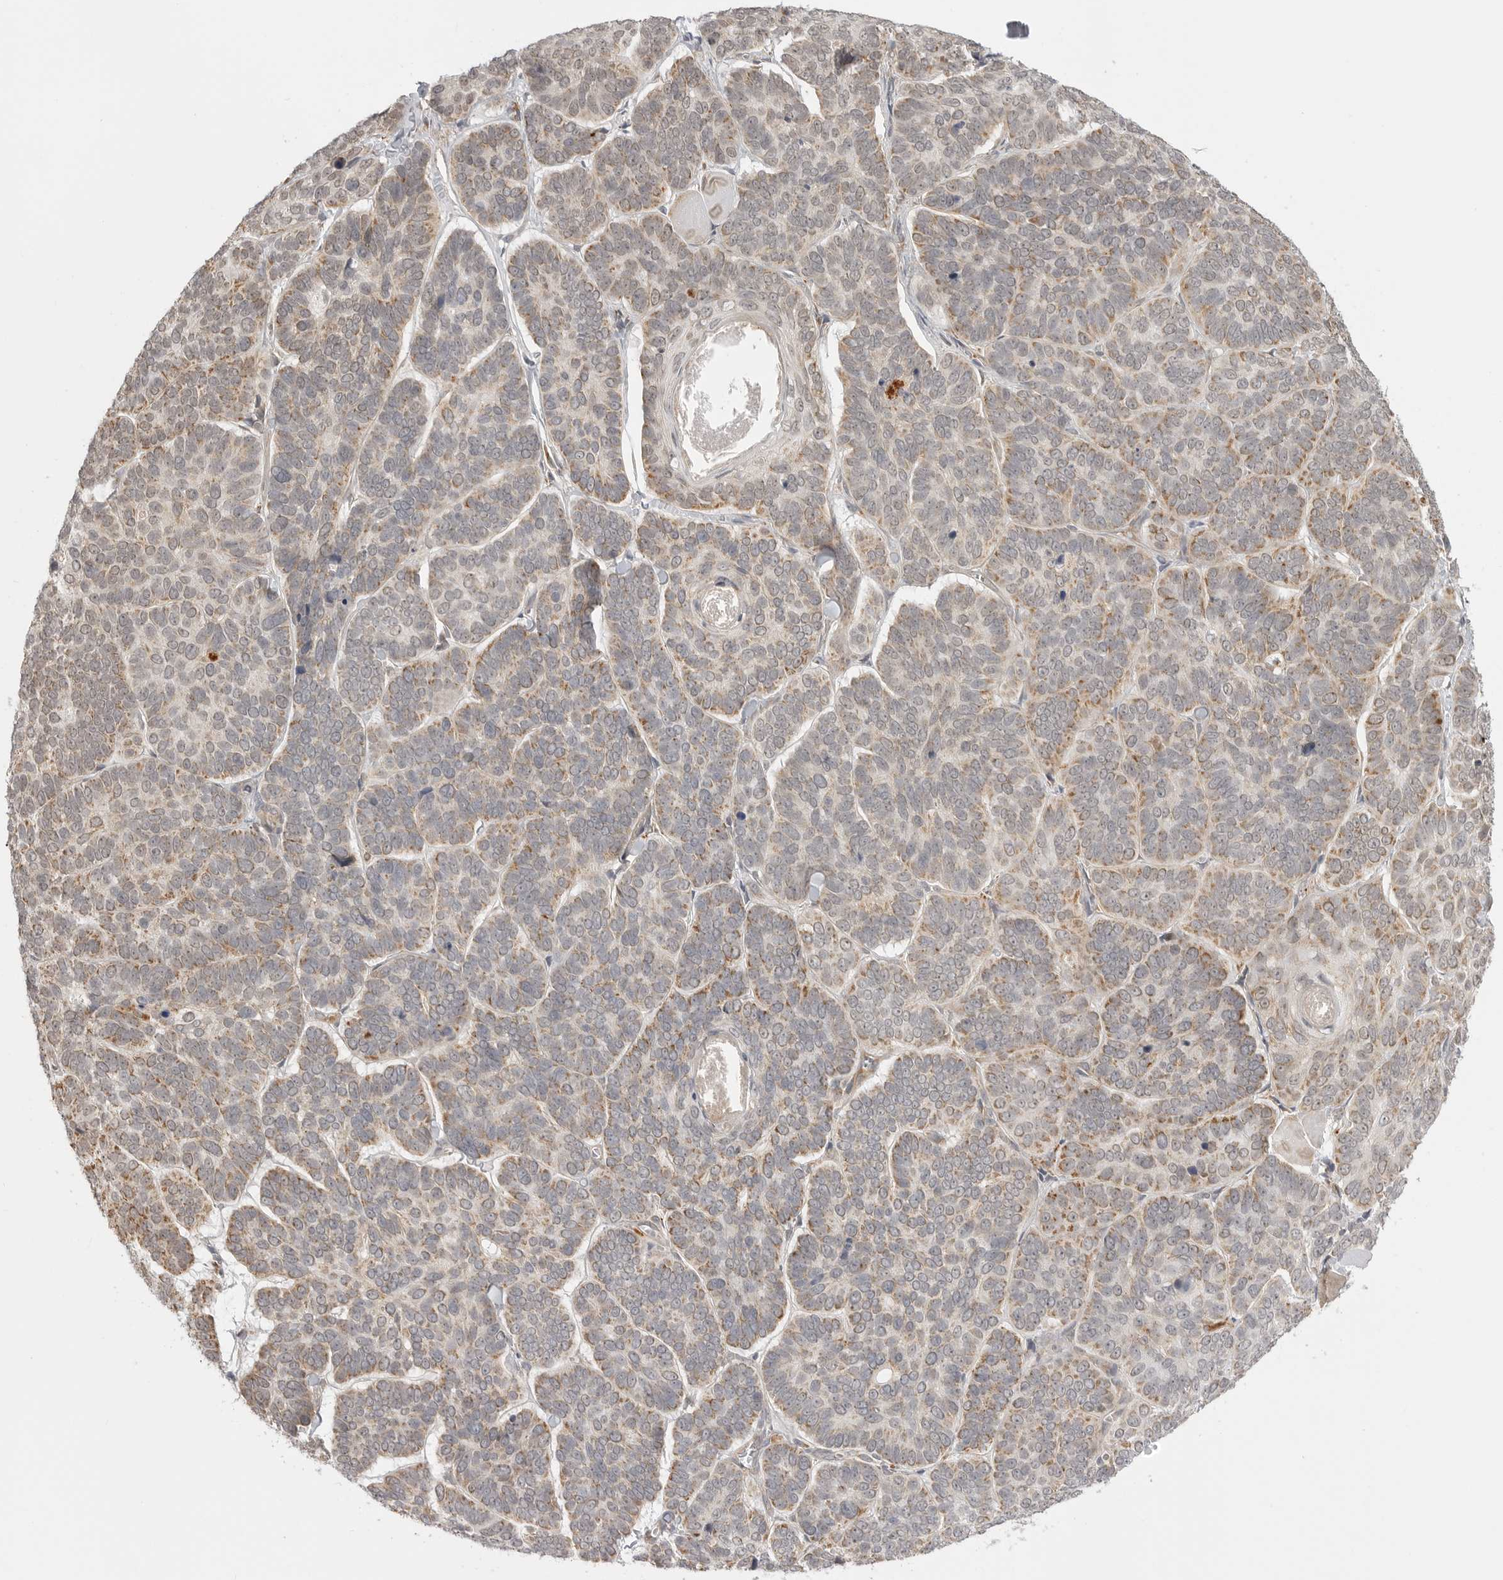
{"staining": {"intensity": "moderate", "quantity": "25%-75%", "location": "cytoplasmic/membranous"}, "tissue": "skin cancer", "cell_type": "Tumor cells", "image_type": "cancer", "snomed": [{"axis": "morphology", "description": "Basal cell carcinoma"}, {"axis": "topography", "description": "Skin"}], "caption": "Human skin cancer (basal cell carcinoma) stained with a brown dye demonstrates moderate cytoplasmic/membranous positive positivity in approximately 25%-75% of tumor cells.", "gene": "KALRN", "patient": {"sex": "male", "age": 62}}